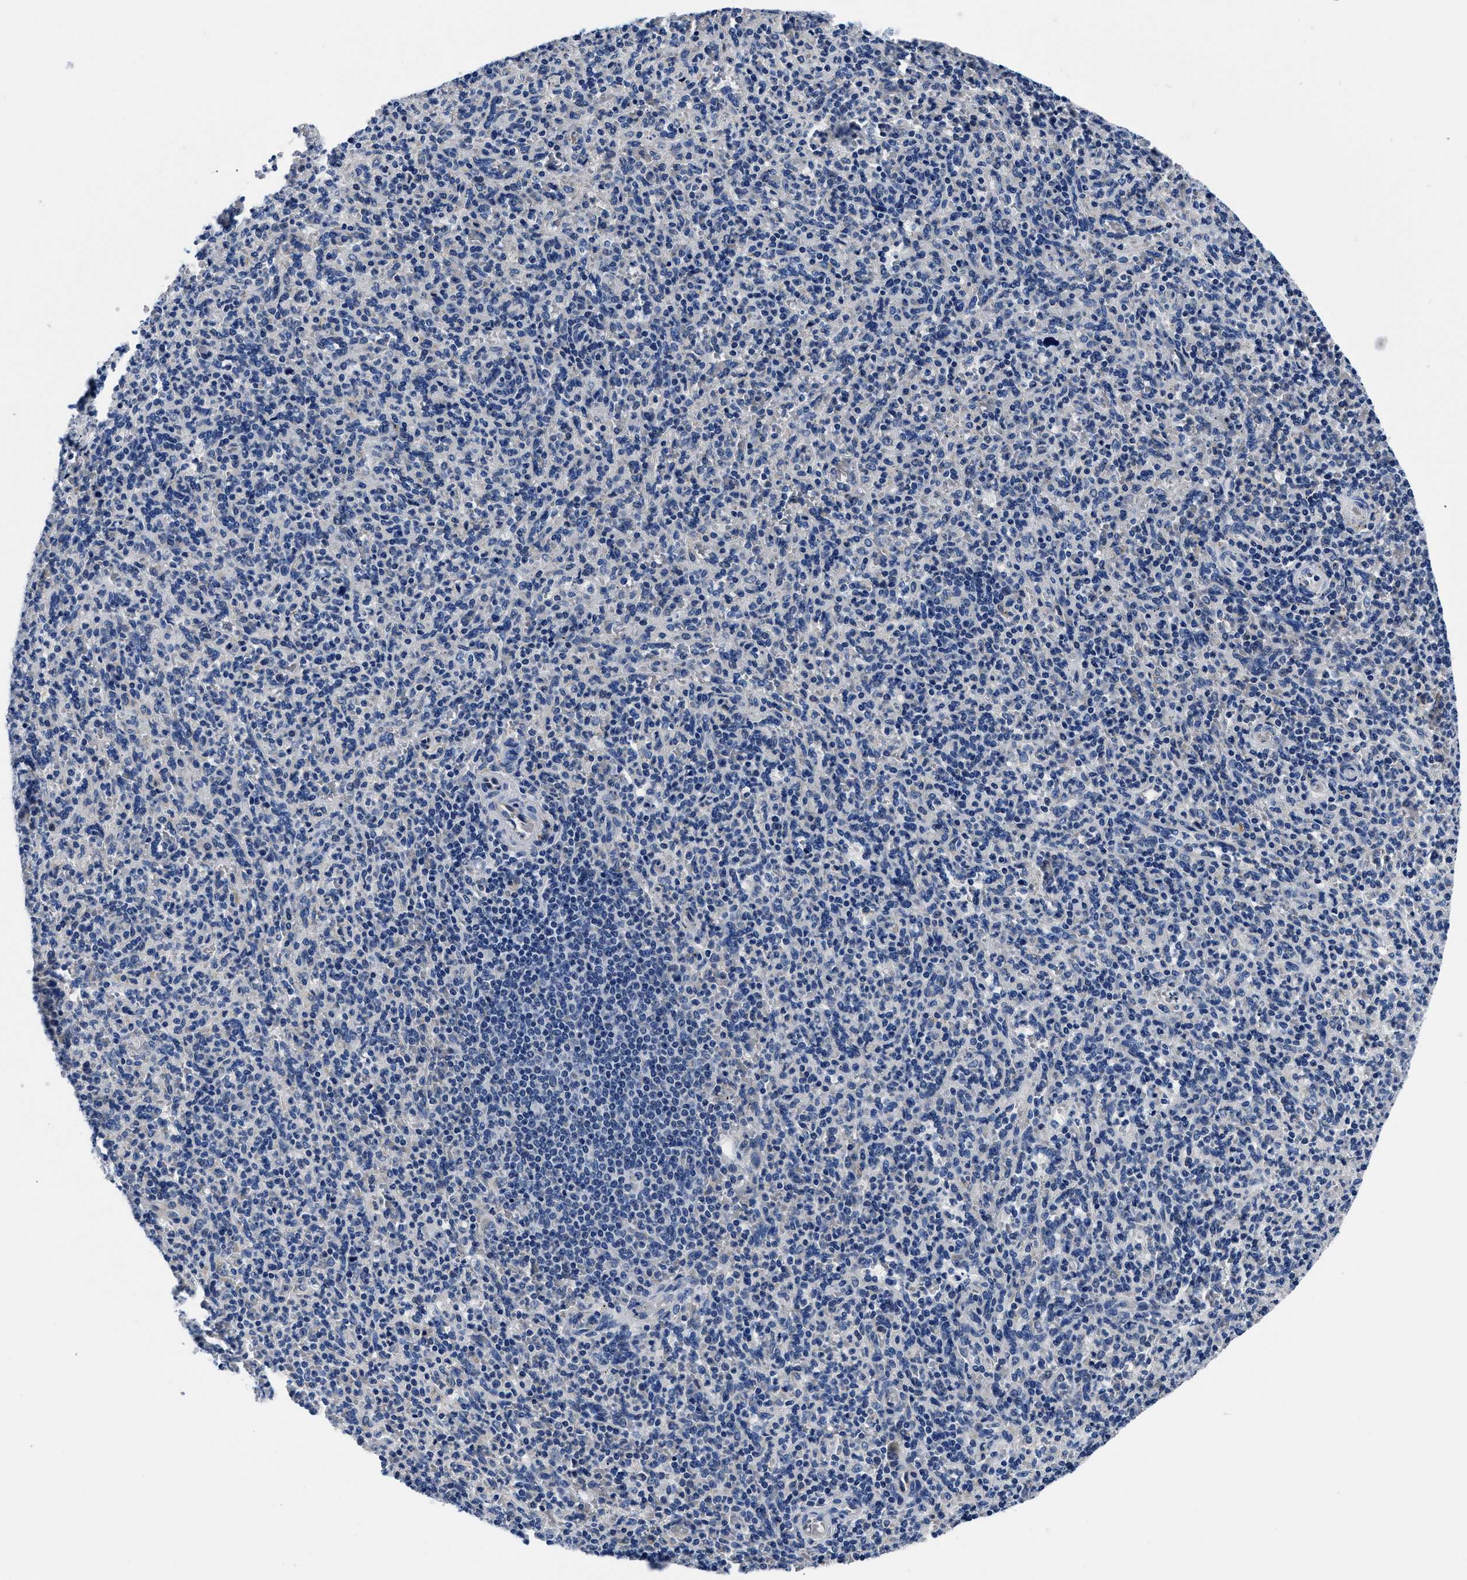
{"staining": {"intensity": "negative", "quantity": "none", "location": "none"}, "tissue": "spleen", "cell_type": "Cells in red pulp", "image_type": "normal", "snomed": [{"axis": "morphology", "description": "Normal tissue, NOS"}, {"axis": "topography", "description": "Spleen"}], "caption": "Cells in red pulp show no significant protein positivity in normal spleen. (Stains: DAB (3,3'-diaminobenzidine) immunohistochemistry (IHC) with hematoxylin counter stain, Microscopy: brightfield microscopy at high magnification).", "gene": "SLC35F1", "patient": {"sex": "male", "age": 36}}